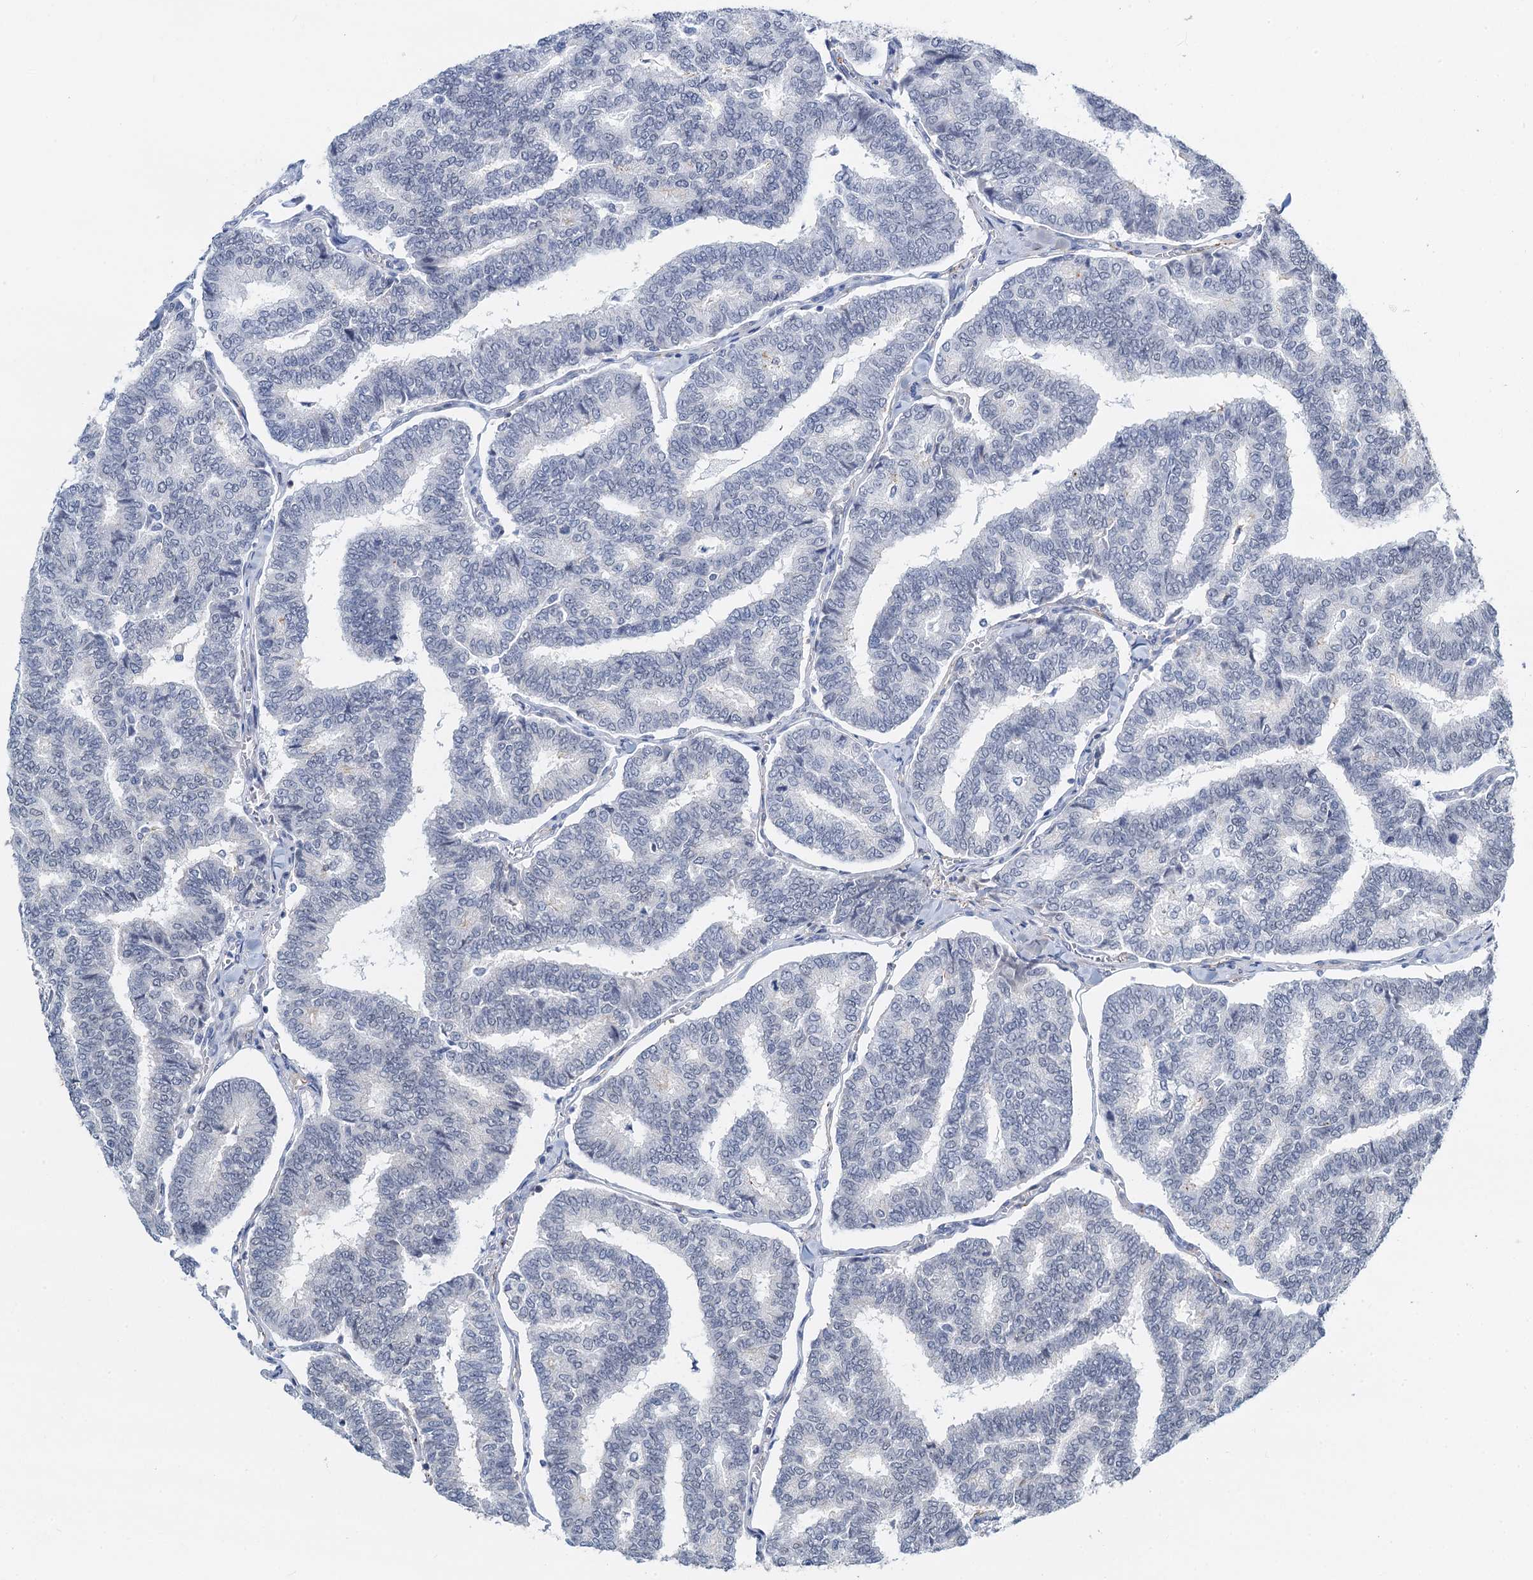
{"staining": {"intensity": "negative", "quantity": "none", "location": "none"}, "tissue": "thyroid cancer", "cell_type": "Tumor cells", "image_type": "cancer", "snomed": [{"axis": "morphology", "description": "Papillary adenocarcinoma, NOS"}, {"axis": "topography", "description": "Thyroid gland"}], "caption": "Photomicrograph shows no significant protein expression in tumor cells of thyroid cancer (papillary adenocarcinoma).", "gene": "TMA16", "patient": {"sex": "female", "age": 35}}